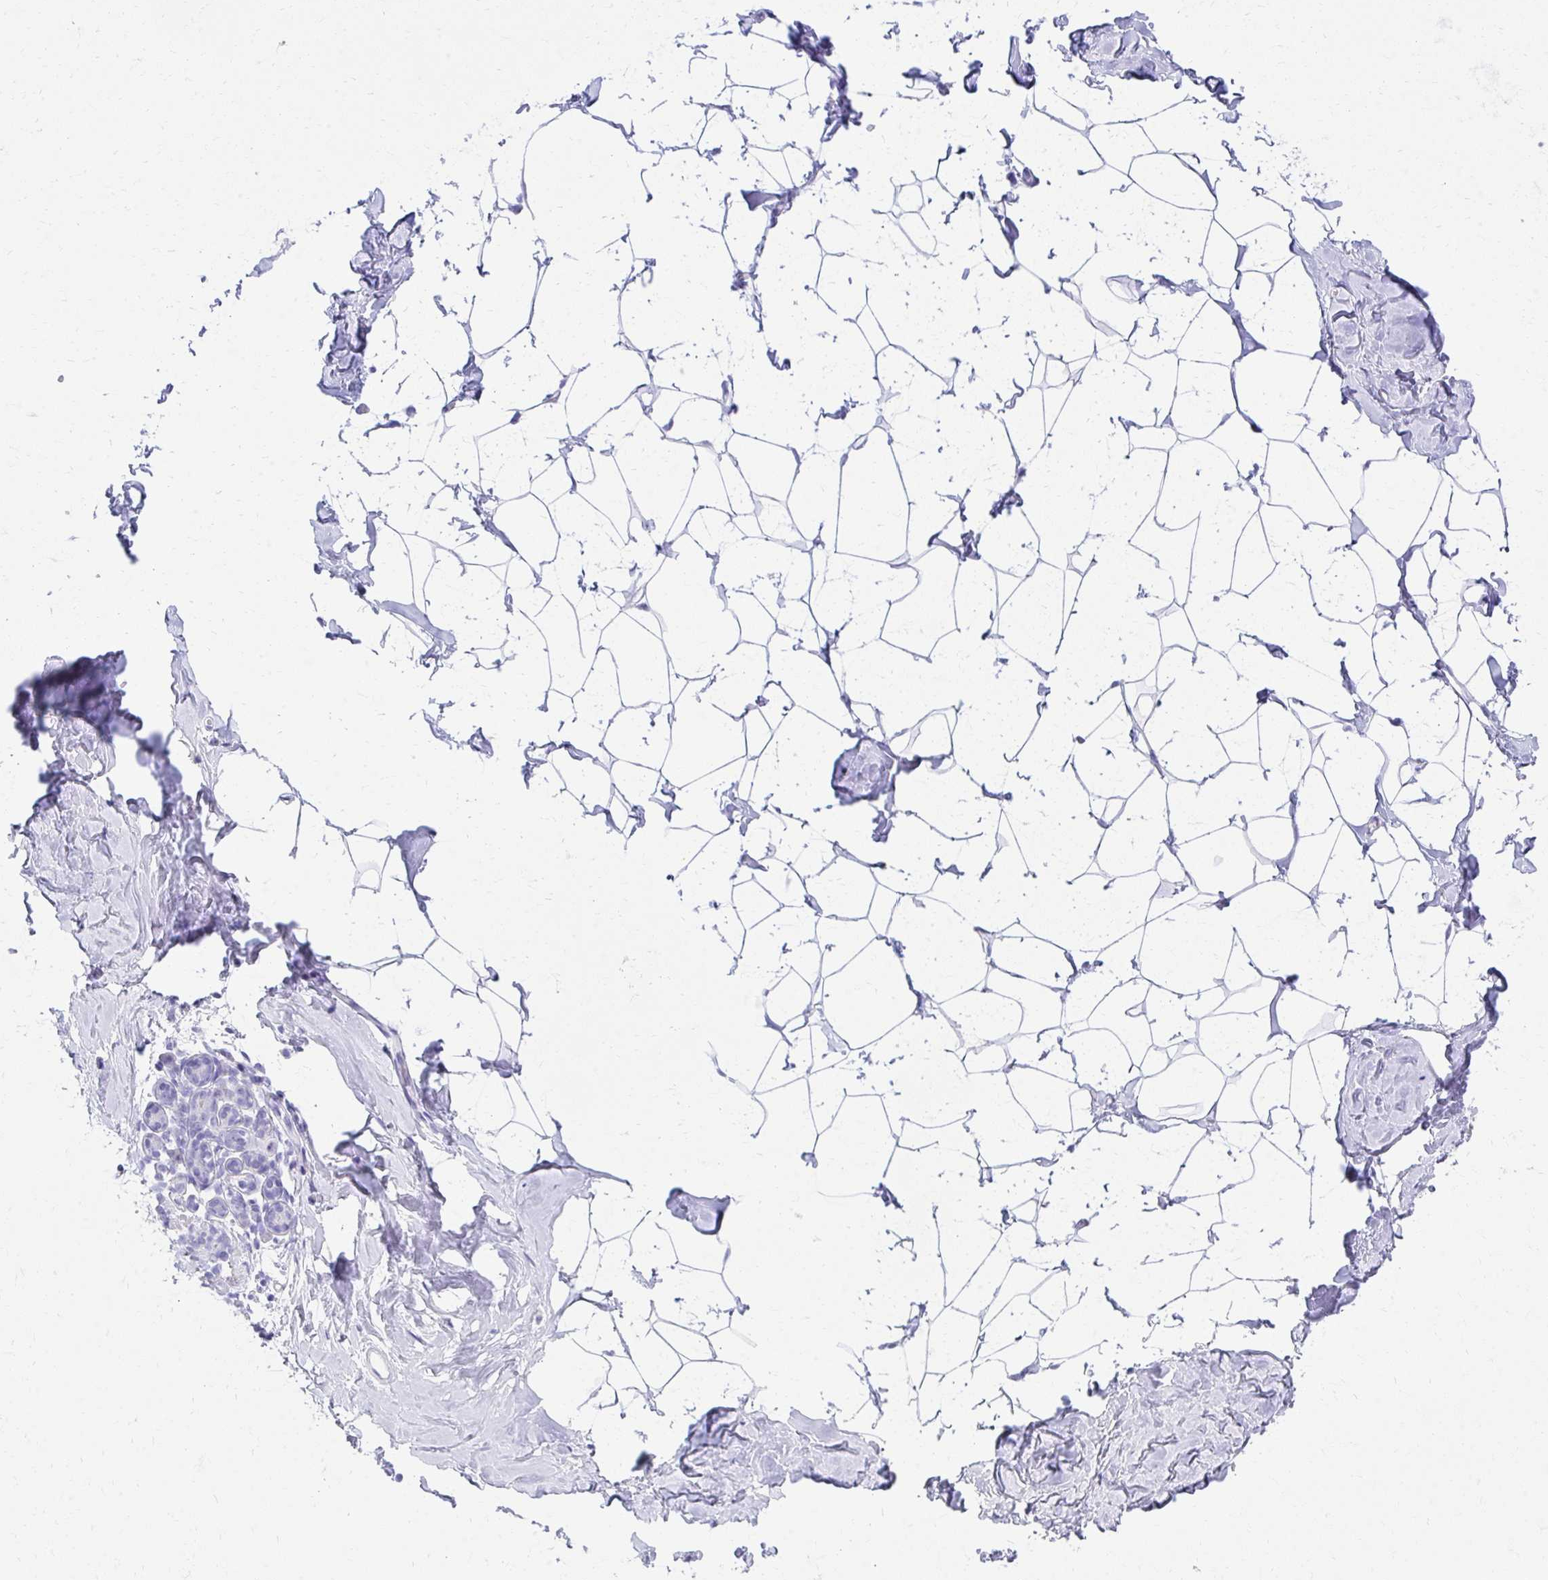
{"staining": {"intensity": "negative", "quantity": "none", "location": "none"}, "tissue": "breast", "cell_type": "Adipocytes", "image_type": "normal", "snomed": [{"axis": "morphology", "description": "Normal tissue, NOS"}, {"axis": "topography", "description": "Breast"}], "caption": "The immunohistochemistry image has no significant expression in adipocytes of breast. The staining is performed using DAB (3,3'-diaminobenzidine) brown chromogen with nuclei counter-stained in using hematoxylin.", "gene": "SEC14L3", "patient": {"sex": "female", "age": 32}}